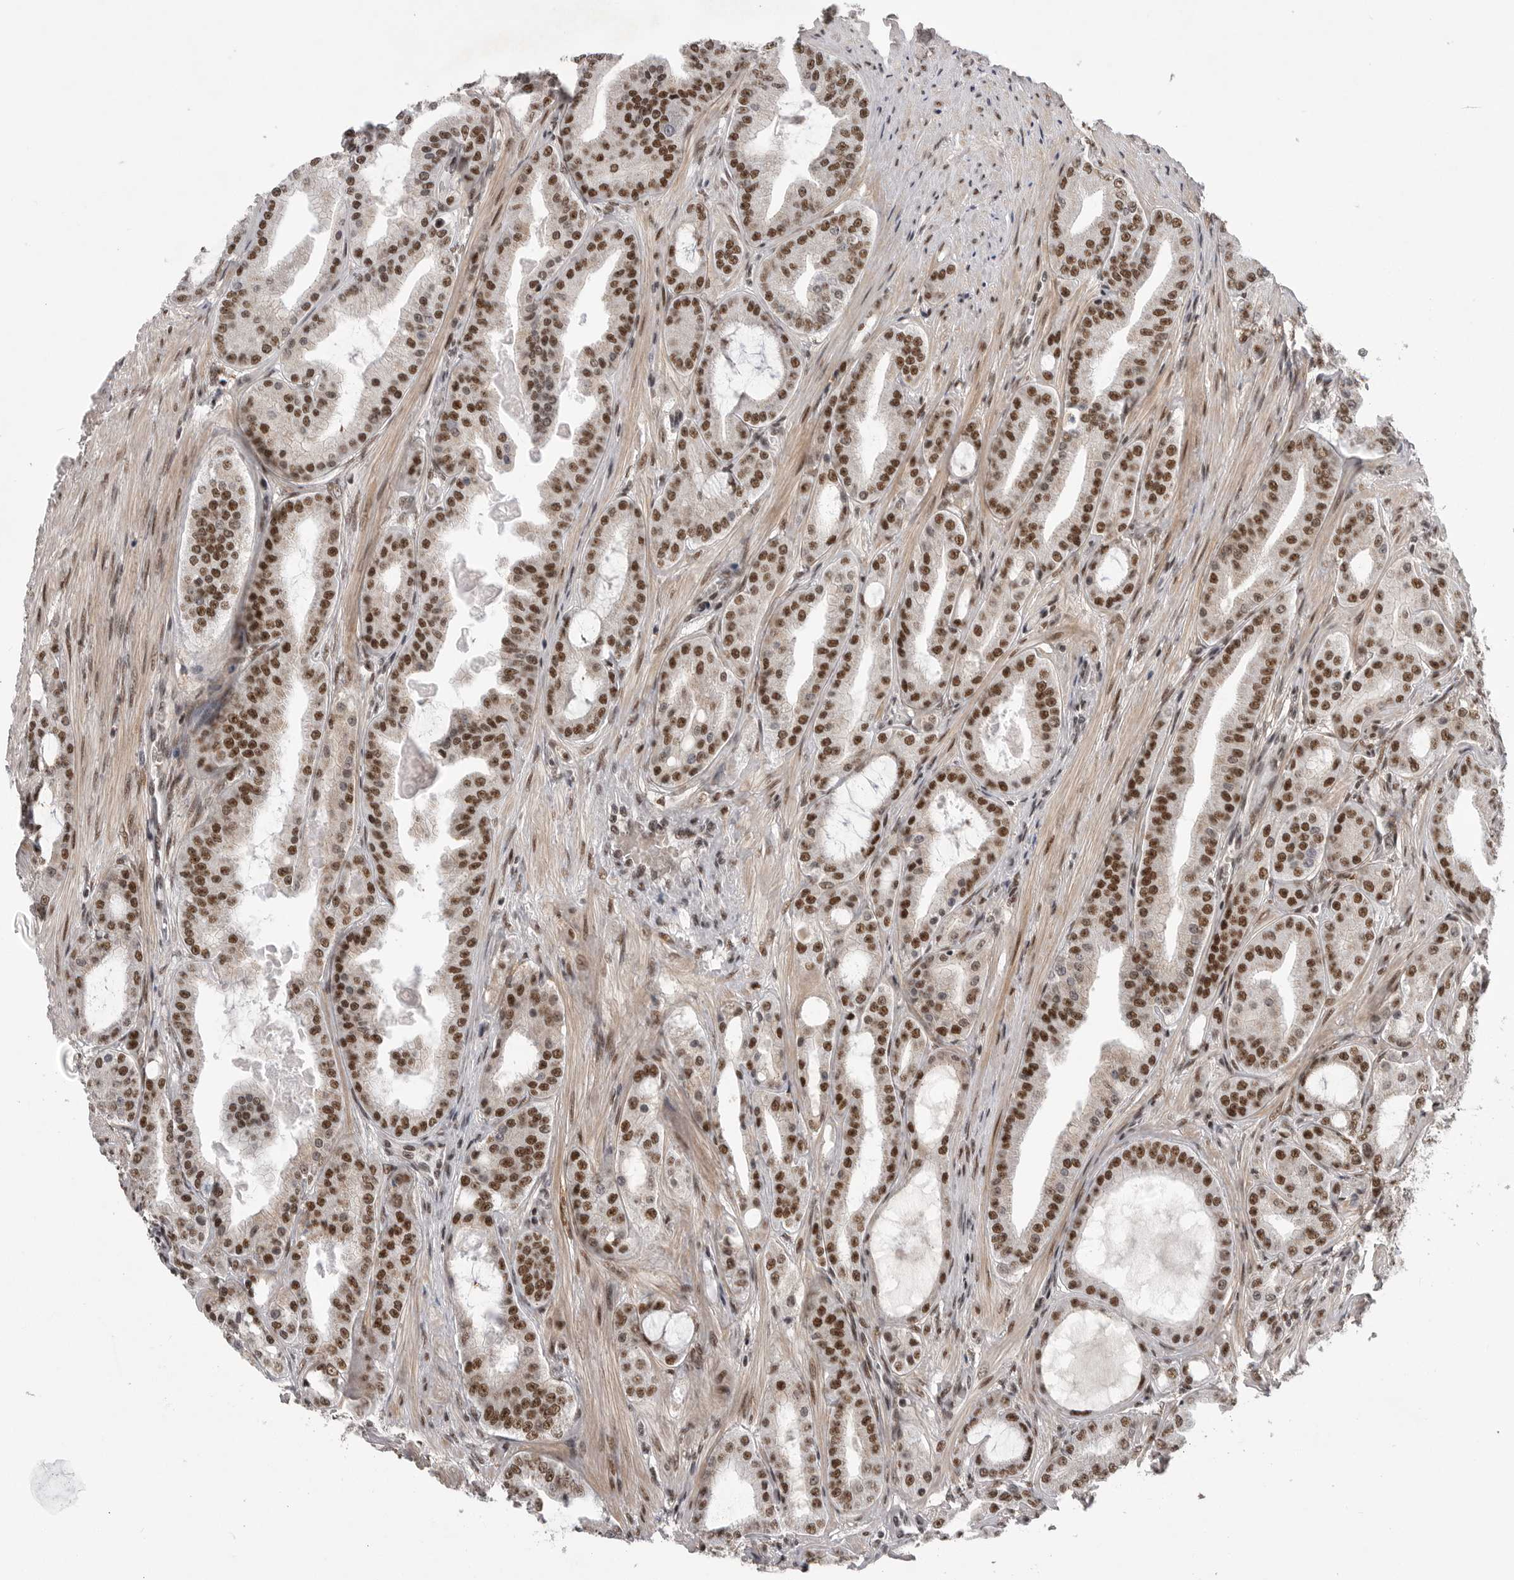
{"staining": {"intensity": "strong", "quantity": ">75%", "location": "nuclear"}, "tissue": "prostate cancer", "cell_type": "Tumor cells", "image_type": "cancer", "snomed": [{"axis": "morphology", "description": "Adenocarcinoma, High grade"}, {"axis": "topography", "description": "Prostate"}], "caption": "Immunohistochemistry (DAB) staining of human prostate adenocarcinoma (high-grade) reveals strong nuclear protein positivity in about >75% of tumor cells.", "gene": "PPP1R8", "patient": {"sex": "male", "age": 60}}